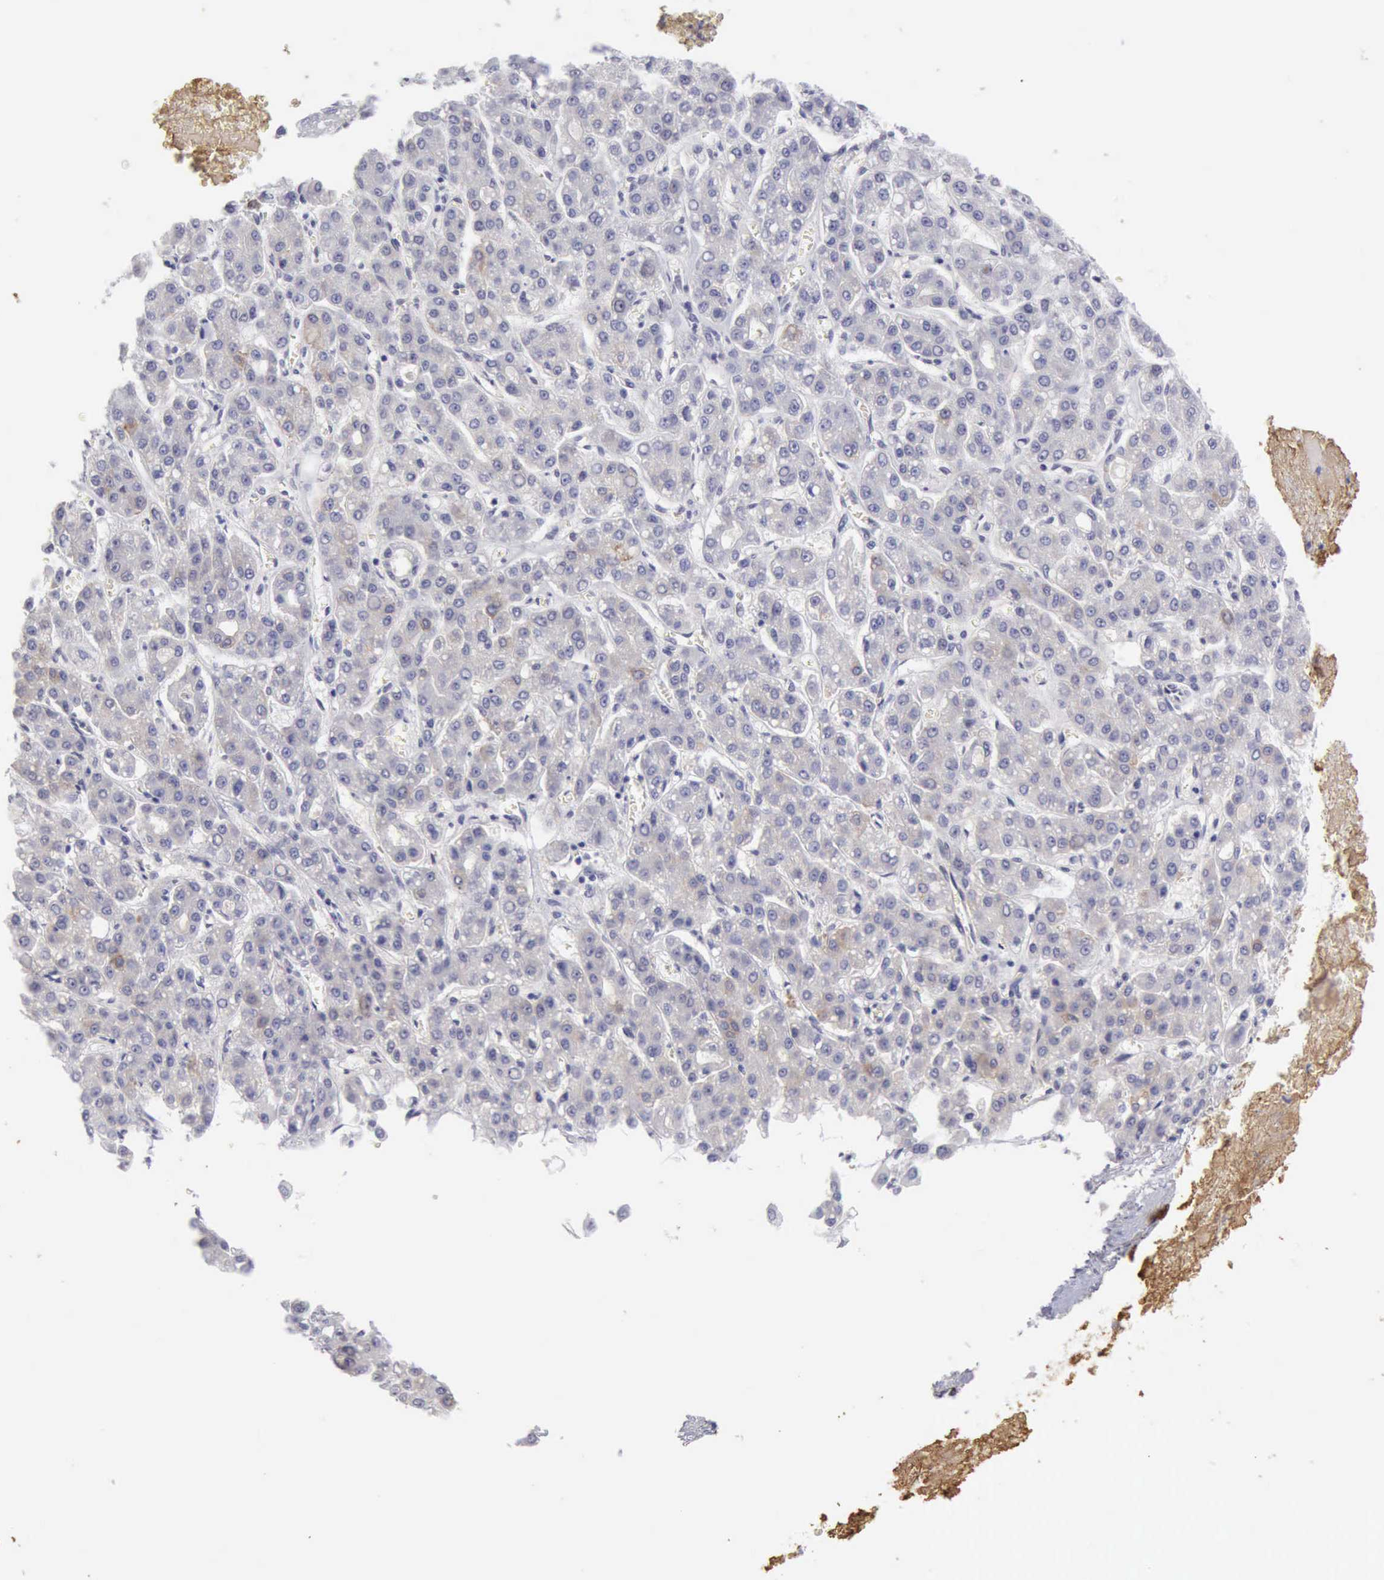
{"staining": {"intensity": "negative", "quantity": "none", "location": "none"}, "tissue": "liver cancer", "cell_type": "Tumor cells", "image_type": "cancer", "snomed": [{"axis": "morphology", "description": "Carcinoma, Hepatocellular, NOS"}, {"axis": "topography", "description": "Liver"}], "caption": "Immunohistochemical staining of human liver cancer (hepatocellular carcinoma) exhibits no significant staining in tumor cells. (DAB (3,3'-diaminobenzidine) immunohistochemistry with hematoxylin counter stain).", "gene": "TFRC", "patient": {"sex": "male", "age": 69}}